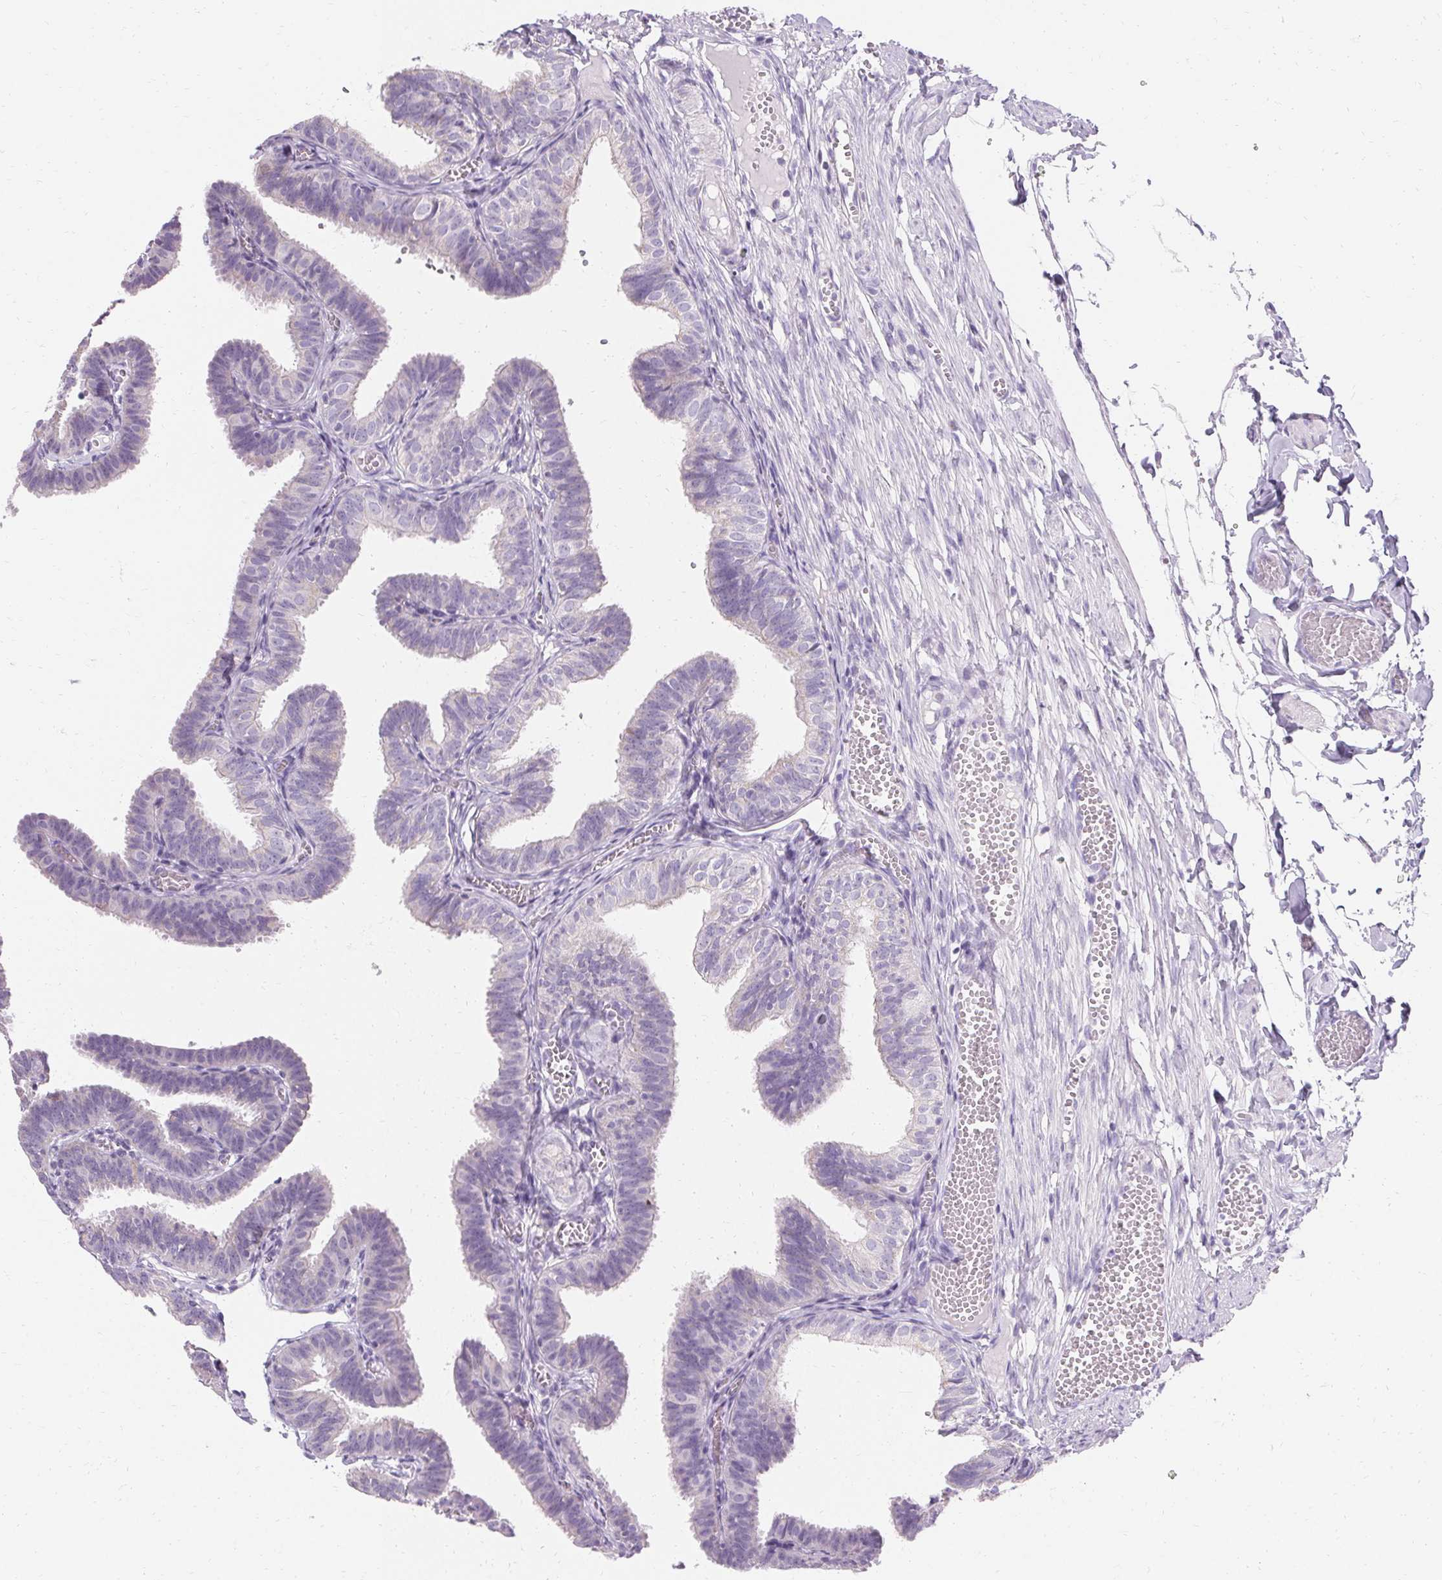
{"staining": {"intensity": "negative", "quantity": "none", "location": "none"}, "tissue": "fallopian tube", "cell_type": "Glandular cells", "image_type": "normal", "snomed": [{"axis": "morphology", "description": "Normal tissue, NOS"}, {"axis": "topography", "description": "Fallopian tube"}], "caption": "Benign fallopian tube was stained to show a protein in brown. There is no significant expression in glandular cells. (IHC, brightfield microscopy, high magnification).", "gene": "ASGR2", "patient": {"sex": "female", "age": 25}}